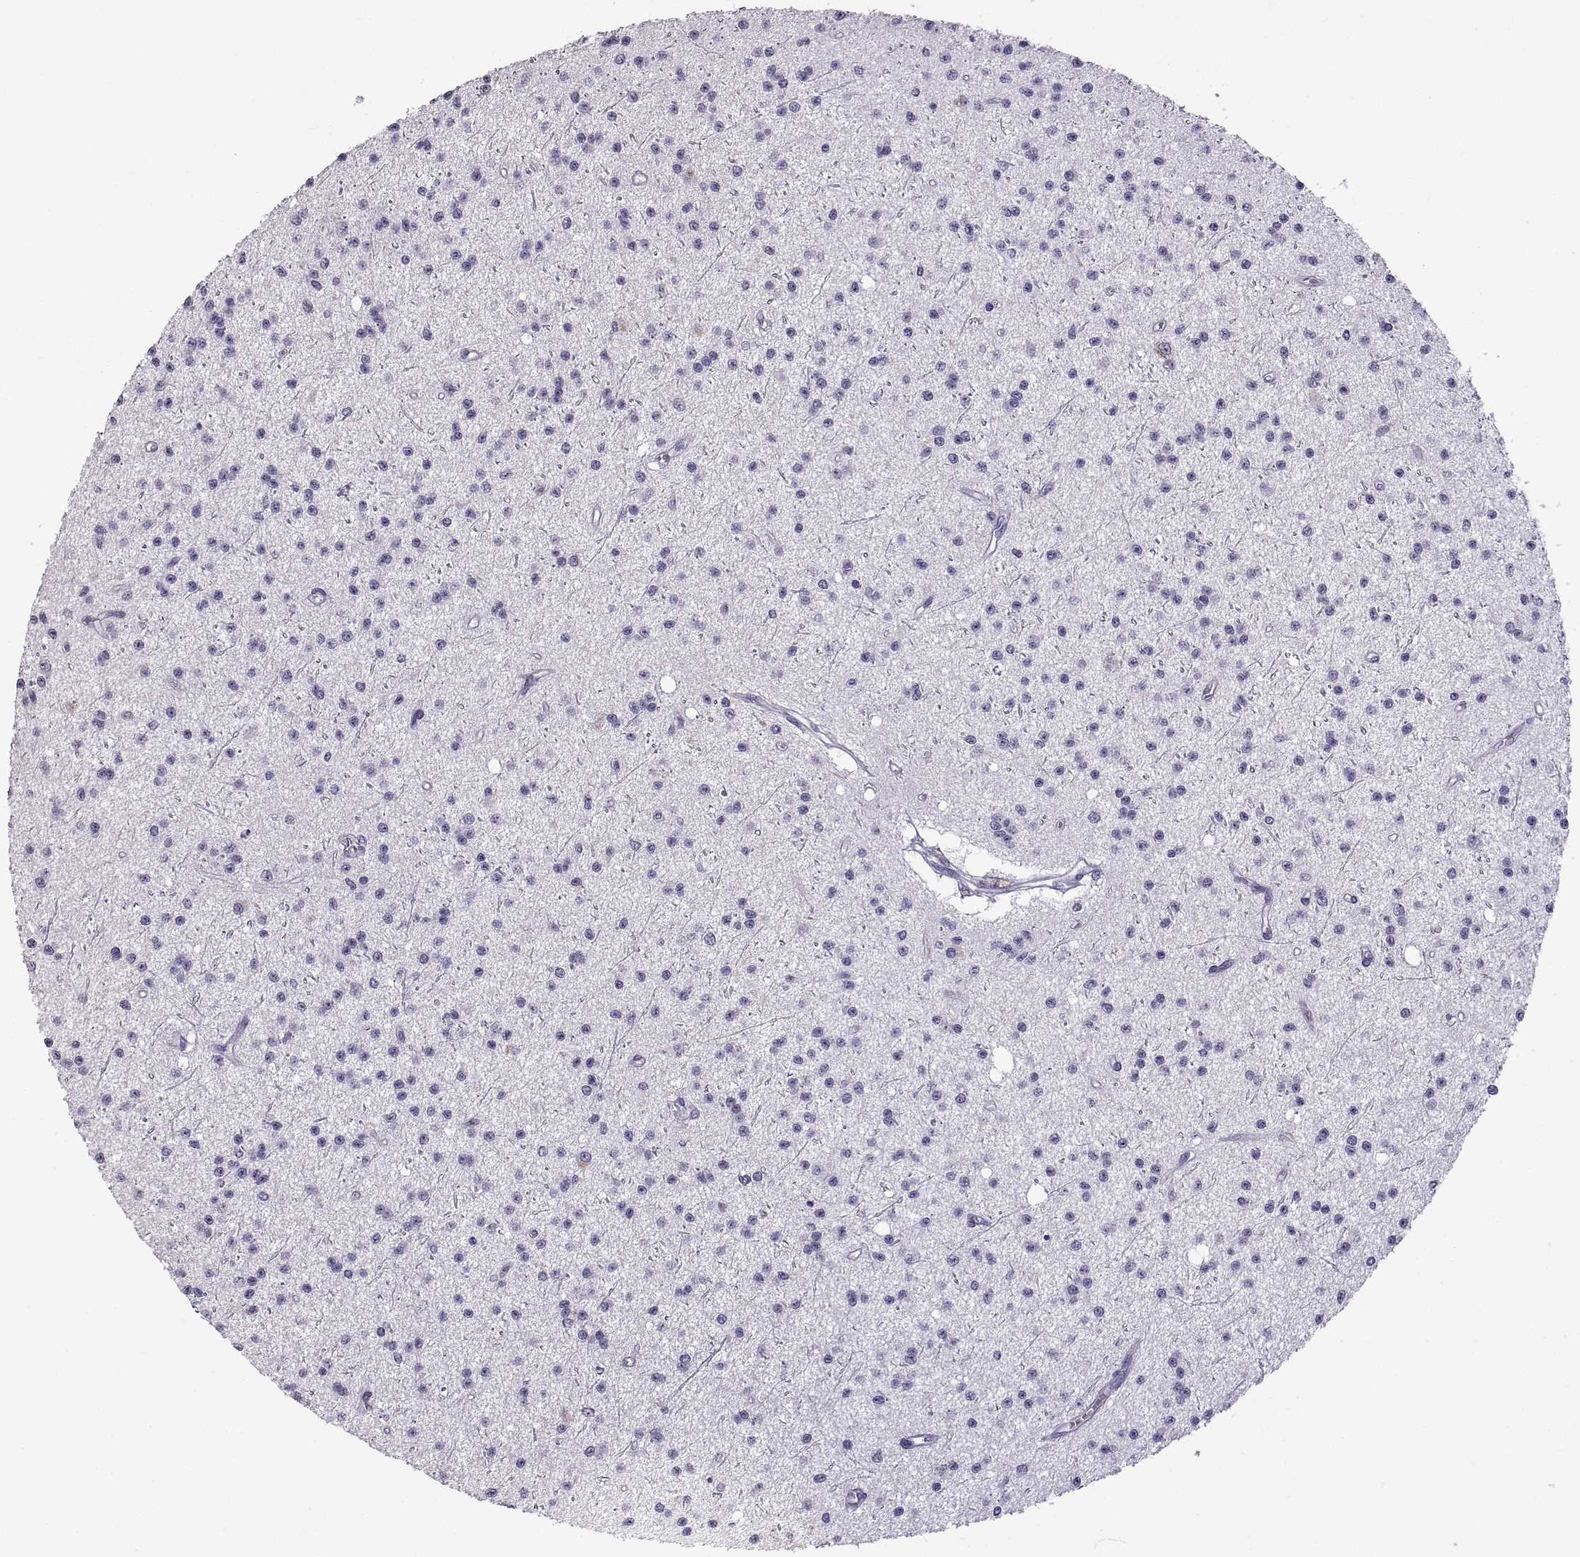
{"staining": {"intensity": "negative", "quantity": "none", "location": "none"}, "tissue": "glioma", "cell_type": "Tumor cells", "image_type": "cancer", "snomed": [{"axis": "morphology", "description": "Glioma, malignant, Low grade"}, {"axis": "topography", "description": "Brain"}], "caption": "Immunohistochemistry (IHC) of malignant glioma (low-grade) shows no staining in tumor cells.", "gene": "RDM1", "patient": {"sex": "male", "age": 27}}